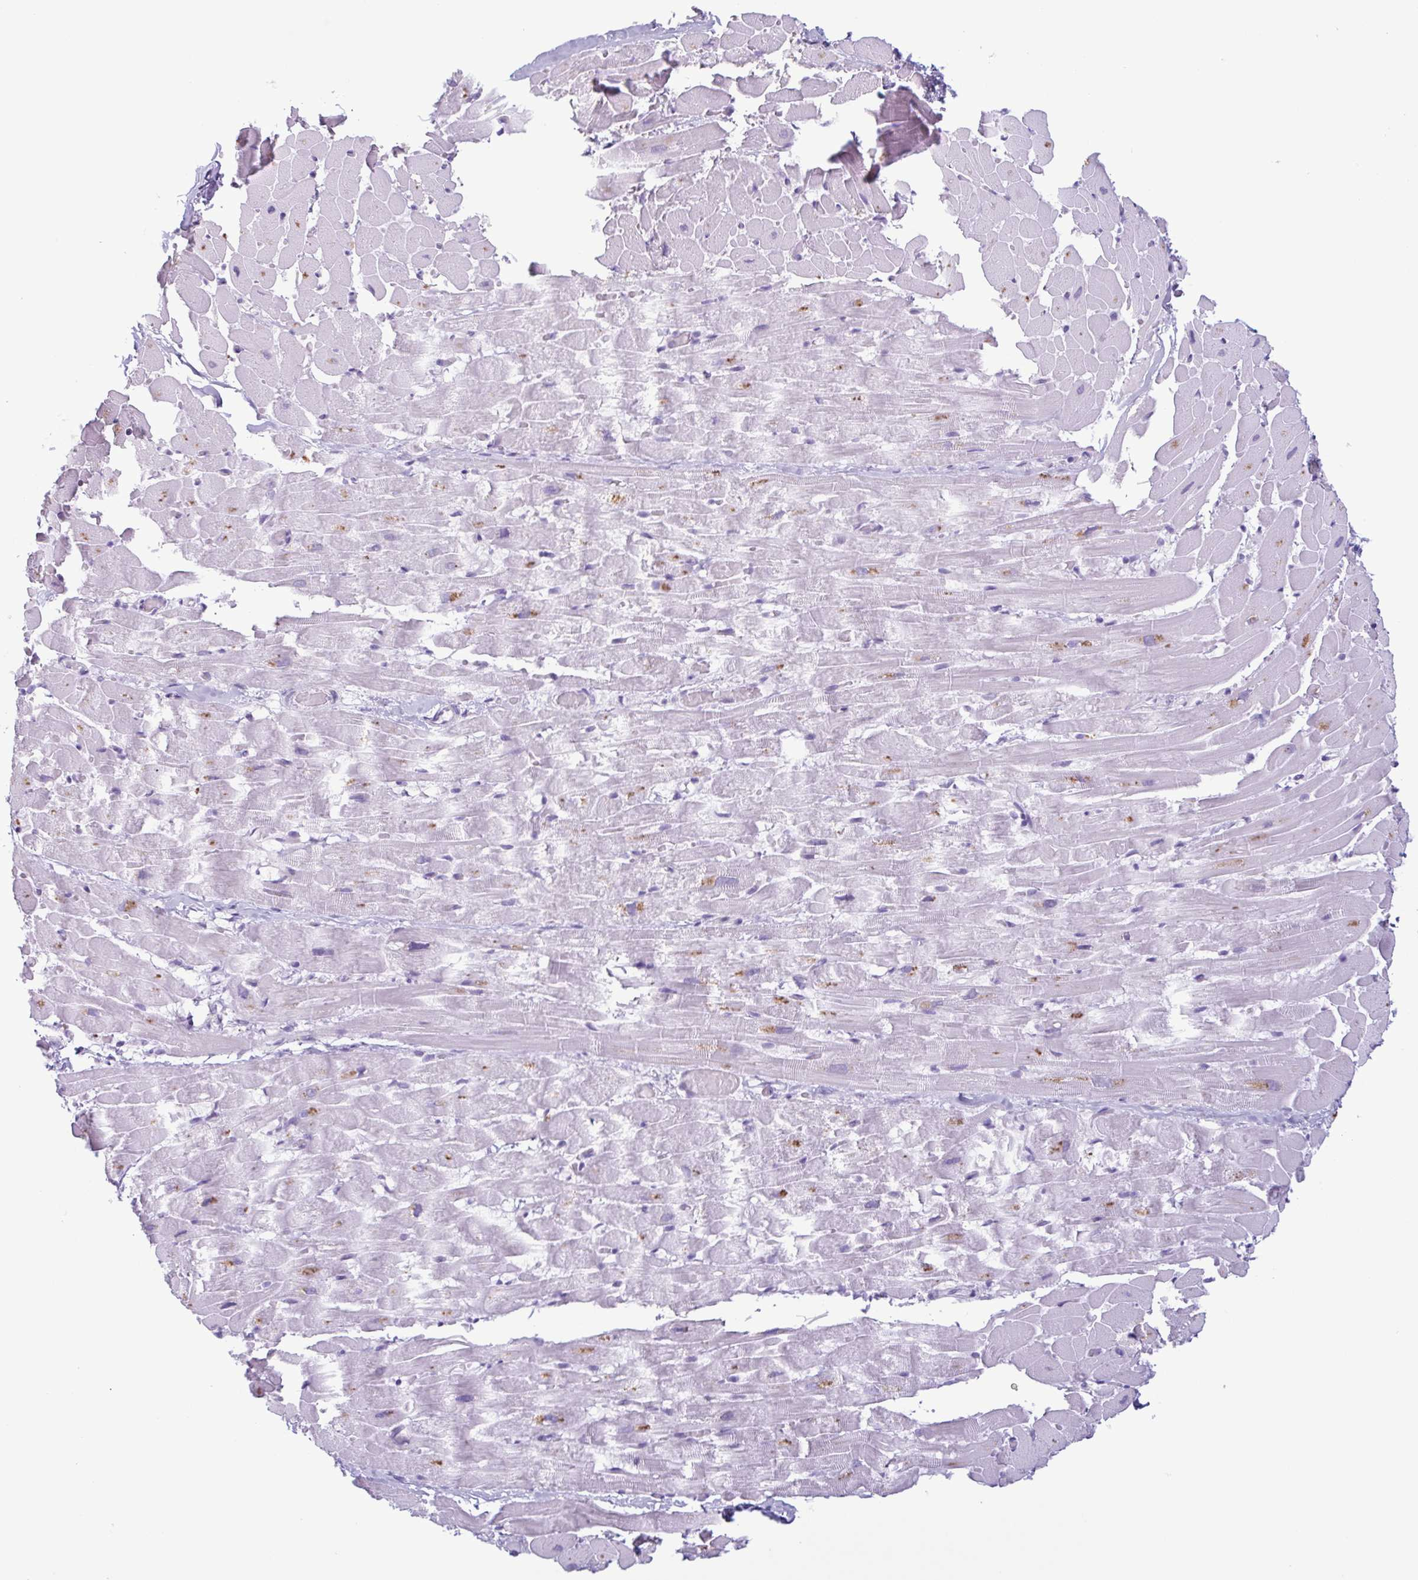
{"staining": {"intensity": "moderate", "quantity": "25%-75%", "location": "cytoplasmic/membranous"}, "tissue": "heart muscle", "cell_type": "Cardiomyocytes", "image_type": "normal", "snomed": [{"axis": "morphology", "description": "Normal tissue, NOS"}, {"axis": "topography", "description": "Heart"}], "caption": "This is a photomicrograph of IHC staining of benign heart muscle, which shows moderate expression in the cytoplasmic/membranous of cardiomyocytes.", "gene": "LTF", "patient": {"sex": "male", "age": 37}}